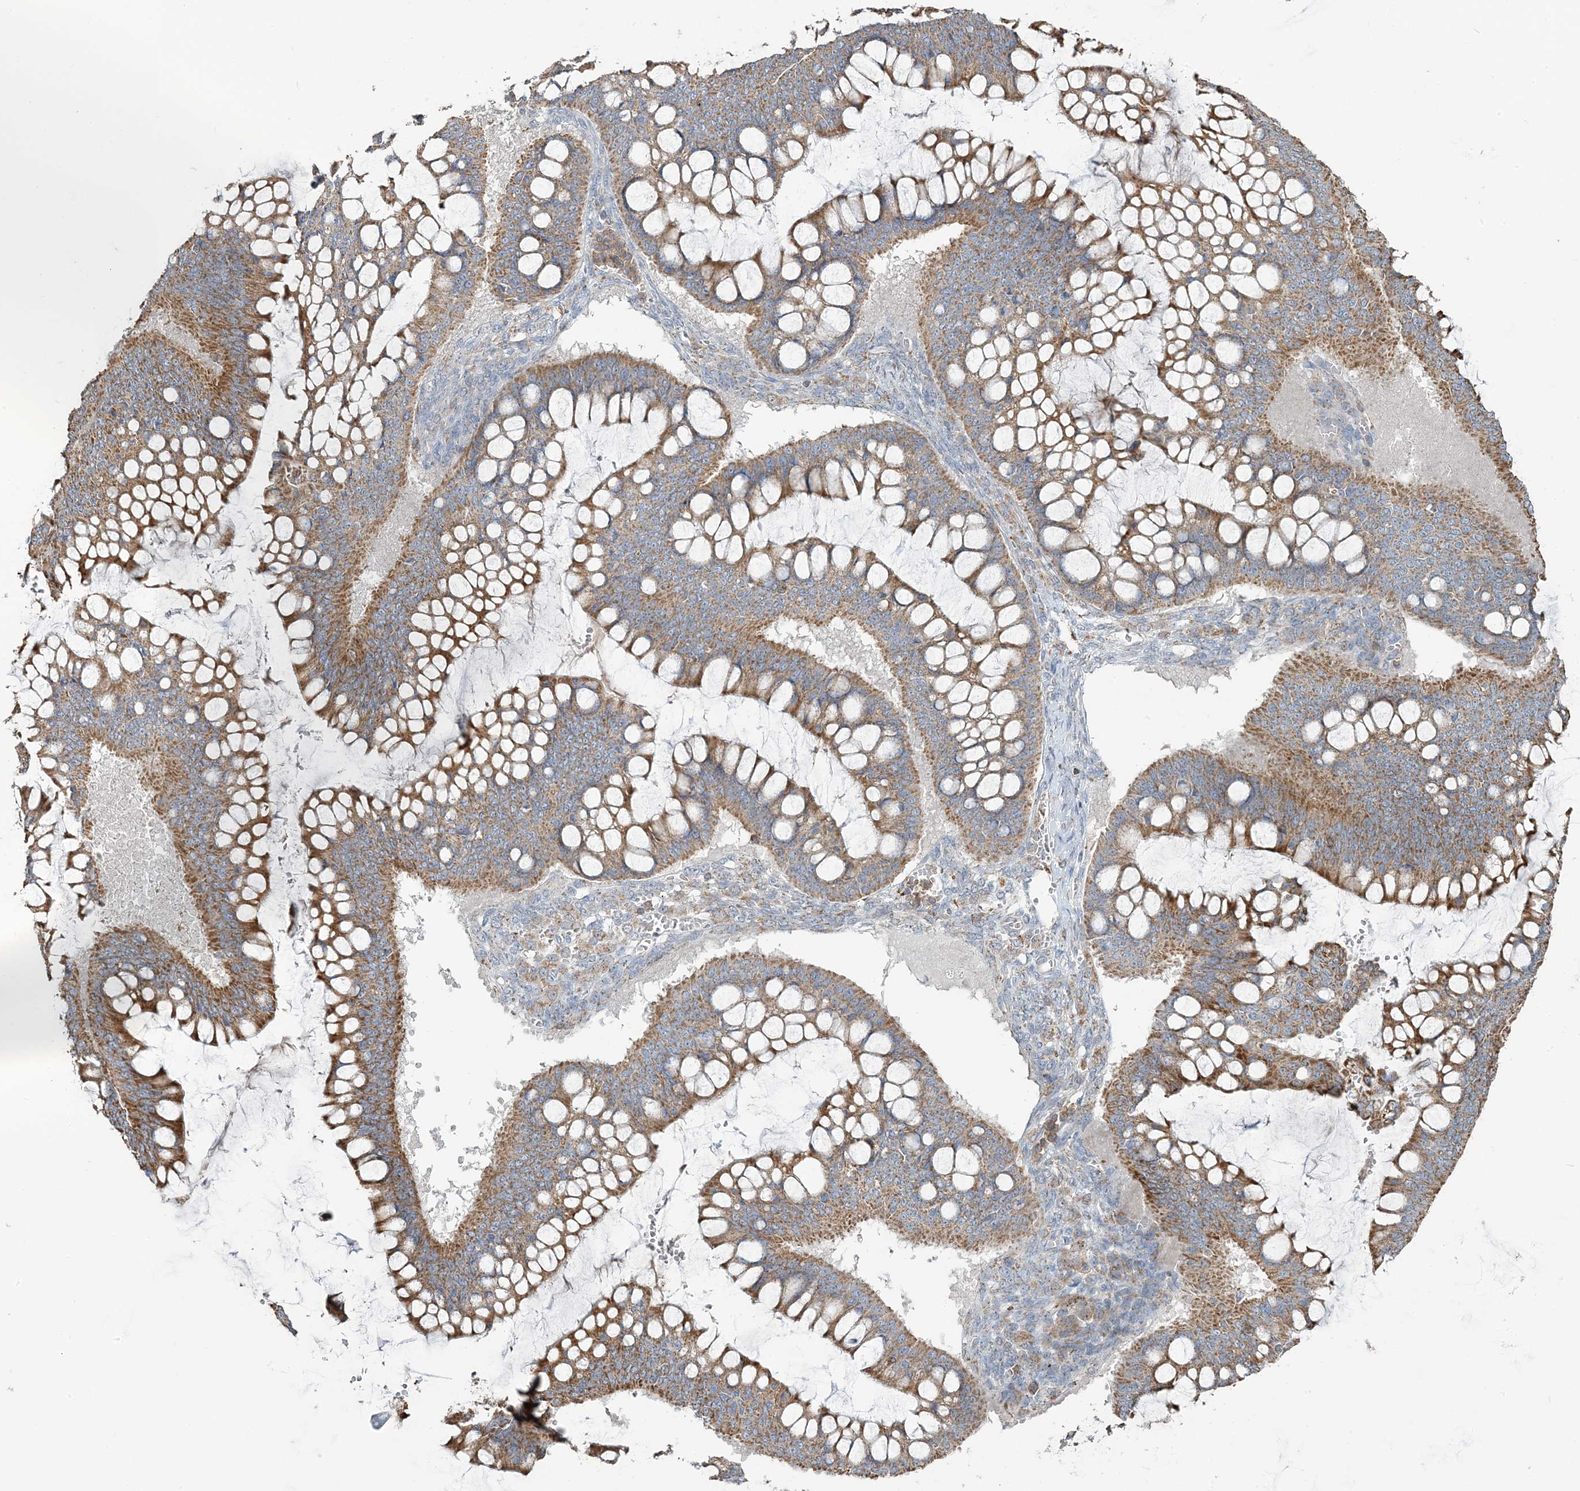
{"staining": {"intensity": "moderate", "quantity": ">75%", "location": "cytoplasmic/membranous"}, "tissue": "ovarian cancer", "cell_type": "Tumor cells", "image_type": "cancer", "snomed": [{"axis": "morphology", "description": "Cystadenocarcinoma, mucinous, NOS"}, {"axis": "topography", "description": "Ovary"}], "caption": "The histopathology image shows staining of ovarian cancer (mucinous cystadenocarcinoma), revealing moderate cytoplasmic/membranous protein expression (brown color) within tumor cells. The protein of interest is stained brown, and the nuclei are stained in blue (DAB (3,3'-diaminobenzidine) IHC with brightfield microscopy, high magnification).", "gene": "TMLHE", "patient": {"sex": "female", "age": 73}}